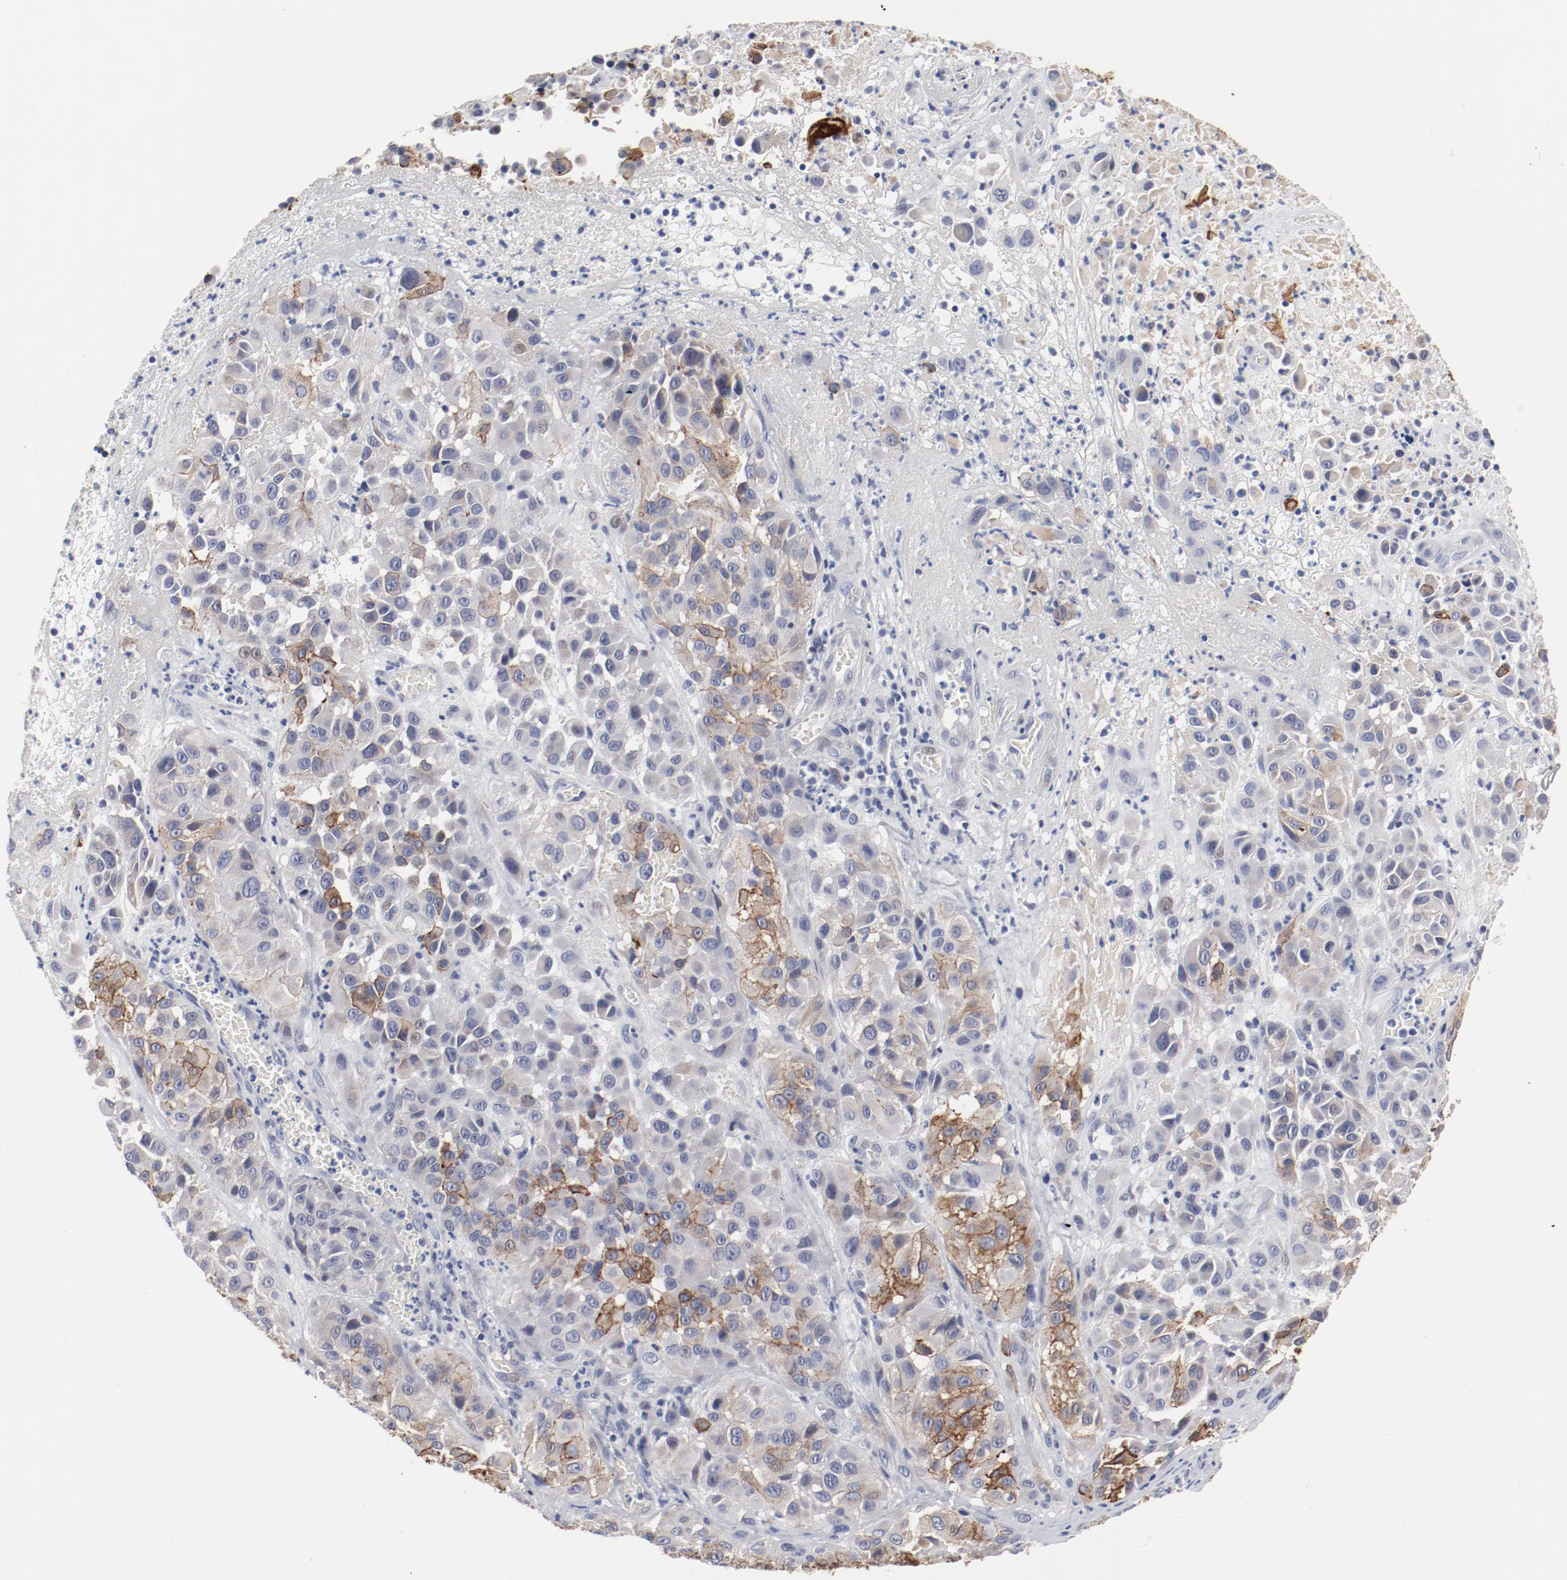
{"staining": {"intensity": "strong", "quantity": "25%-75%", "location": "cytoplasmic/membranous"}, "tissue": "melanoma", "cell_type": "Tumor cells", "image_type": "cancer", "snomed": [{"axis": "morphology", "description": "Malignant melanoma, NOS"}, {"axis": "topography", "description": "Skin"}], "caption": "This photomicrograph exhibits melanoma stained with immunohistochemistry (IHC) to label a protein in brown. The cytoplasmic/membranous of tumor cells show strong positivity for the protein. Nuclei are counter-stained blue.", "gene": "GPR143", "patient": {"sex": "female", "age": 21}}